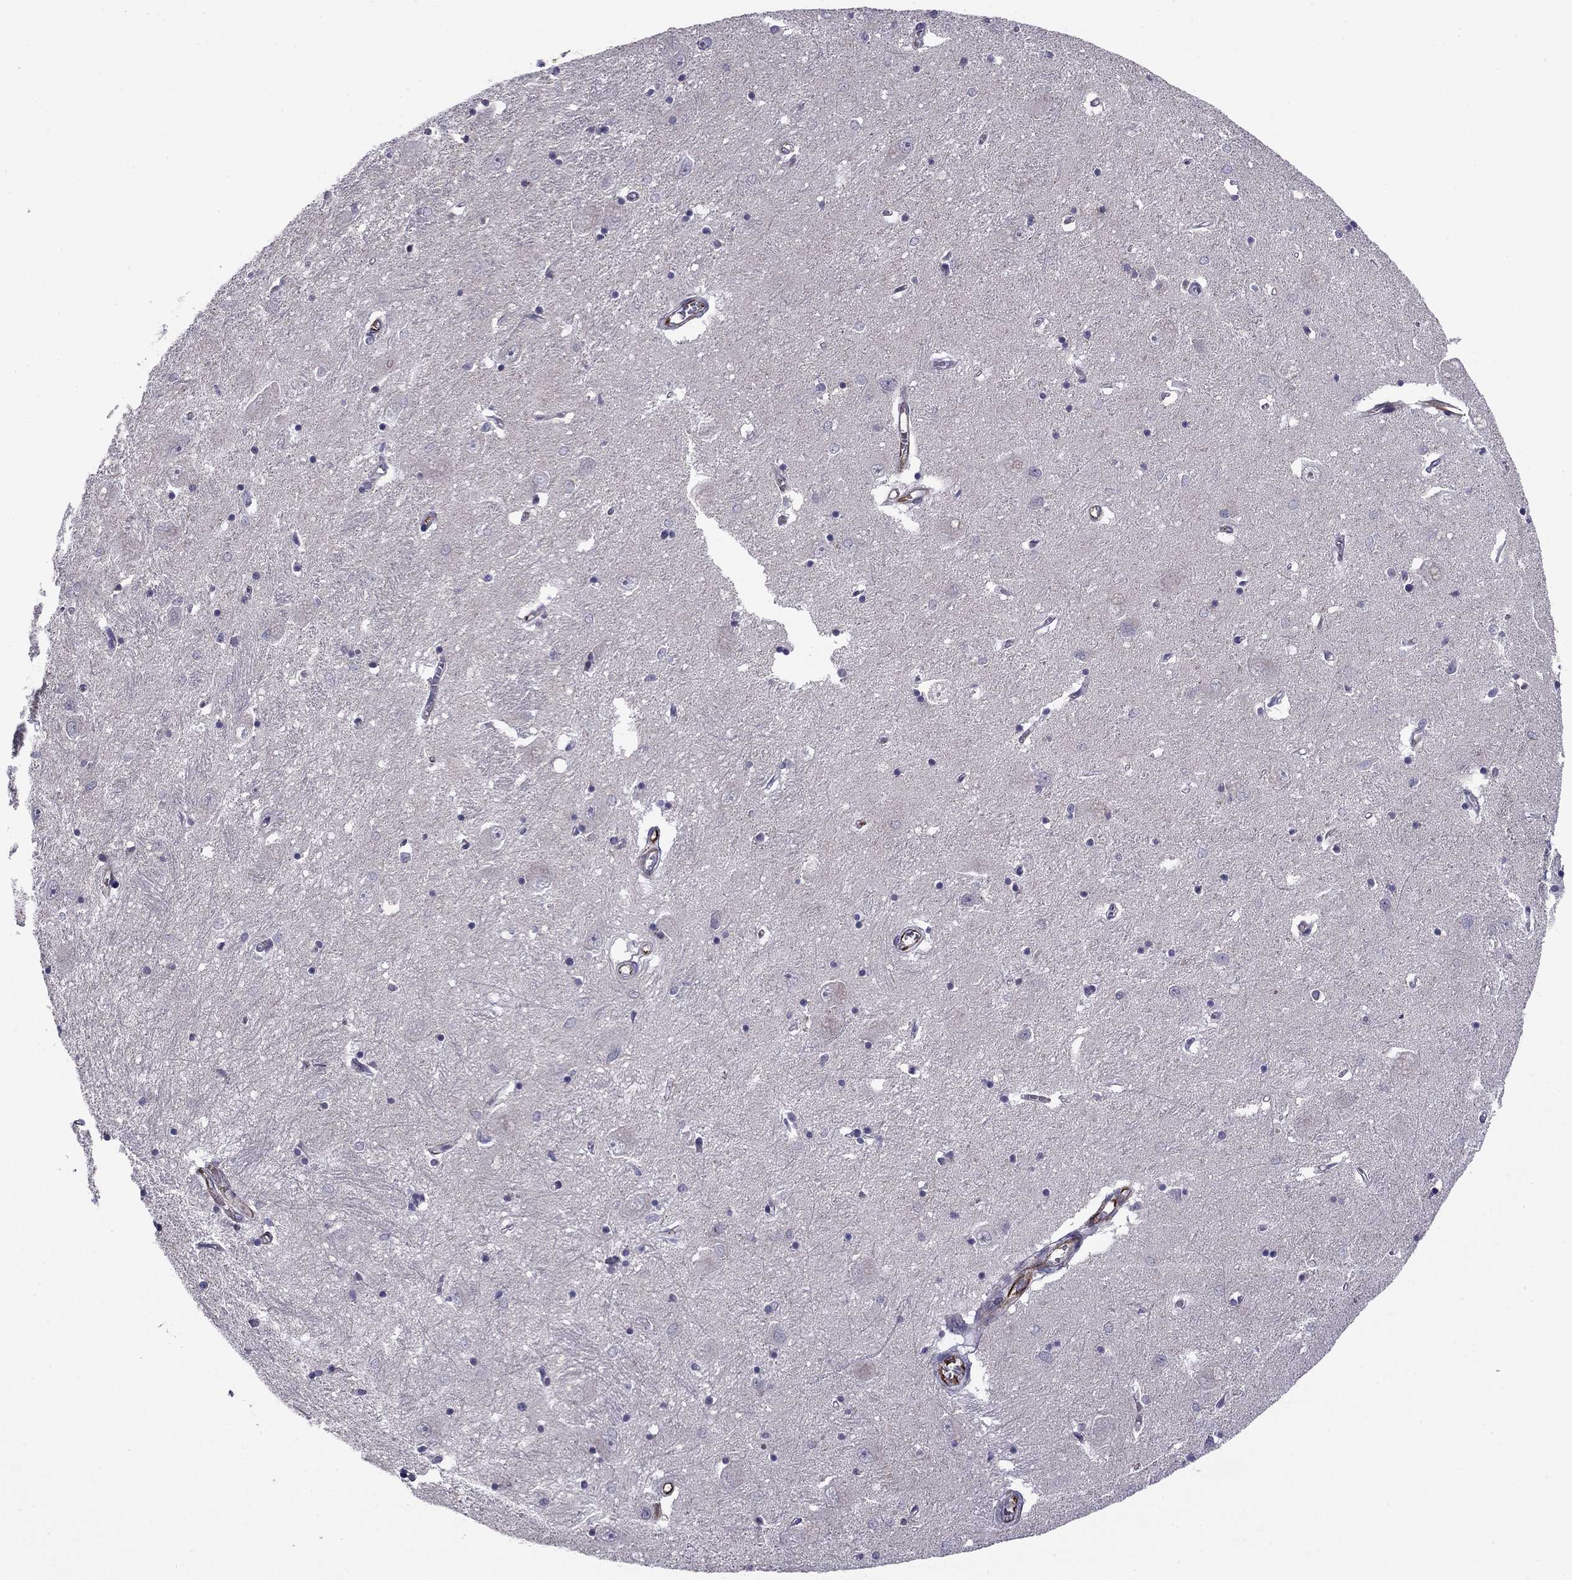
{"staining": {"intensity": "negative", "quantity": "none", "location": "none"}, "tissue": "caudate", "cell_type": "Glial cells", "image_type": "normal", "snomed": [{"axis": "morphology", "description": "Normal tissue, NOS"}, {"axis": "topography", "description": "Lateral ventricle wall"}], "caption": "Histopathology image shows no significant protein expression in glial cells of unremarkable caudate.", "gene": "ANKS4B", "patient": {"sex": "male", "age": 54}}